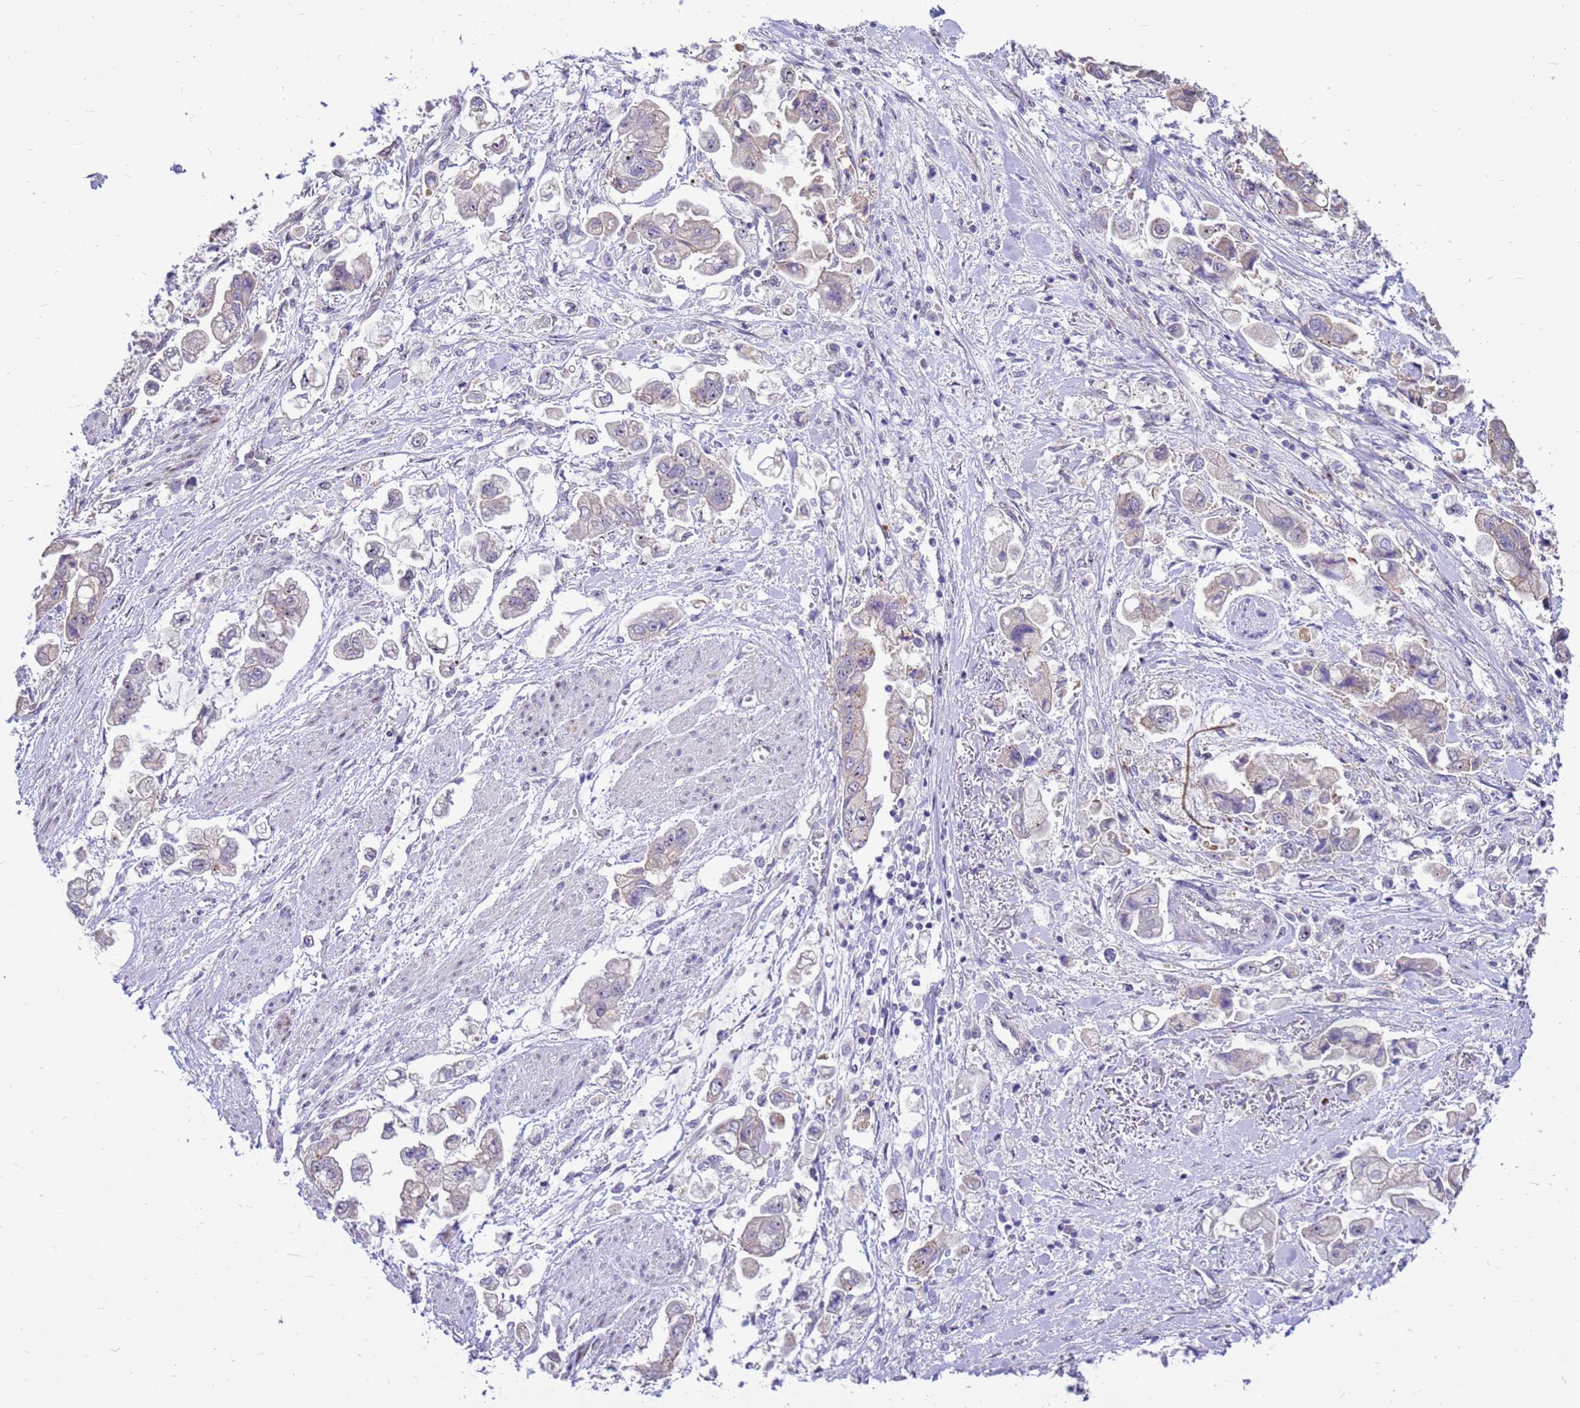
{"staining": {"intensity": "negative", "quantity": "none", "location": "none"}, "tissue": "stomach cancer", "cell_type": "Tumor cells", "image_type": "cancer", "snomed": [{"axis": "morphology", "description": "Adenocarcinoma, NOS"}, {"axis": "topography", "description": "Stomach"}], "caption": "Immunohistochemical staining of stomach adenocarcinoma demonstrates no significant staining in tumor cells.", "gene": "RSPO1", "patient": {"sex": "male", "age": 62}}